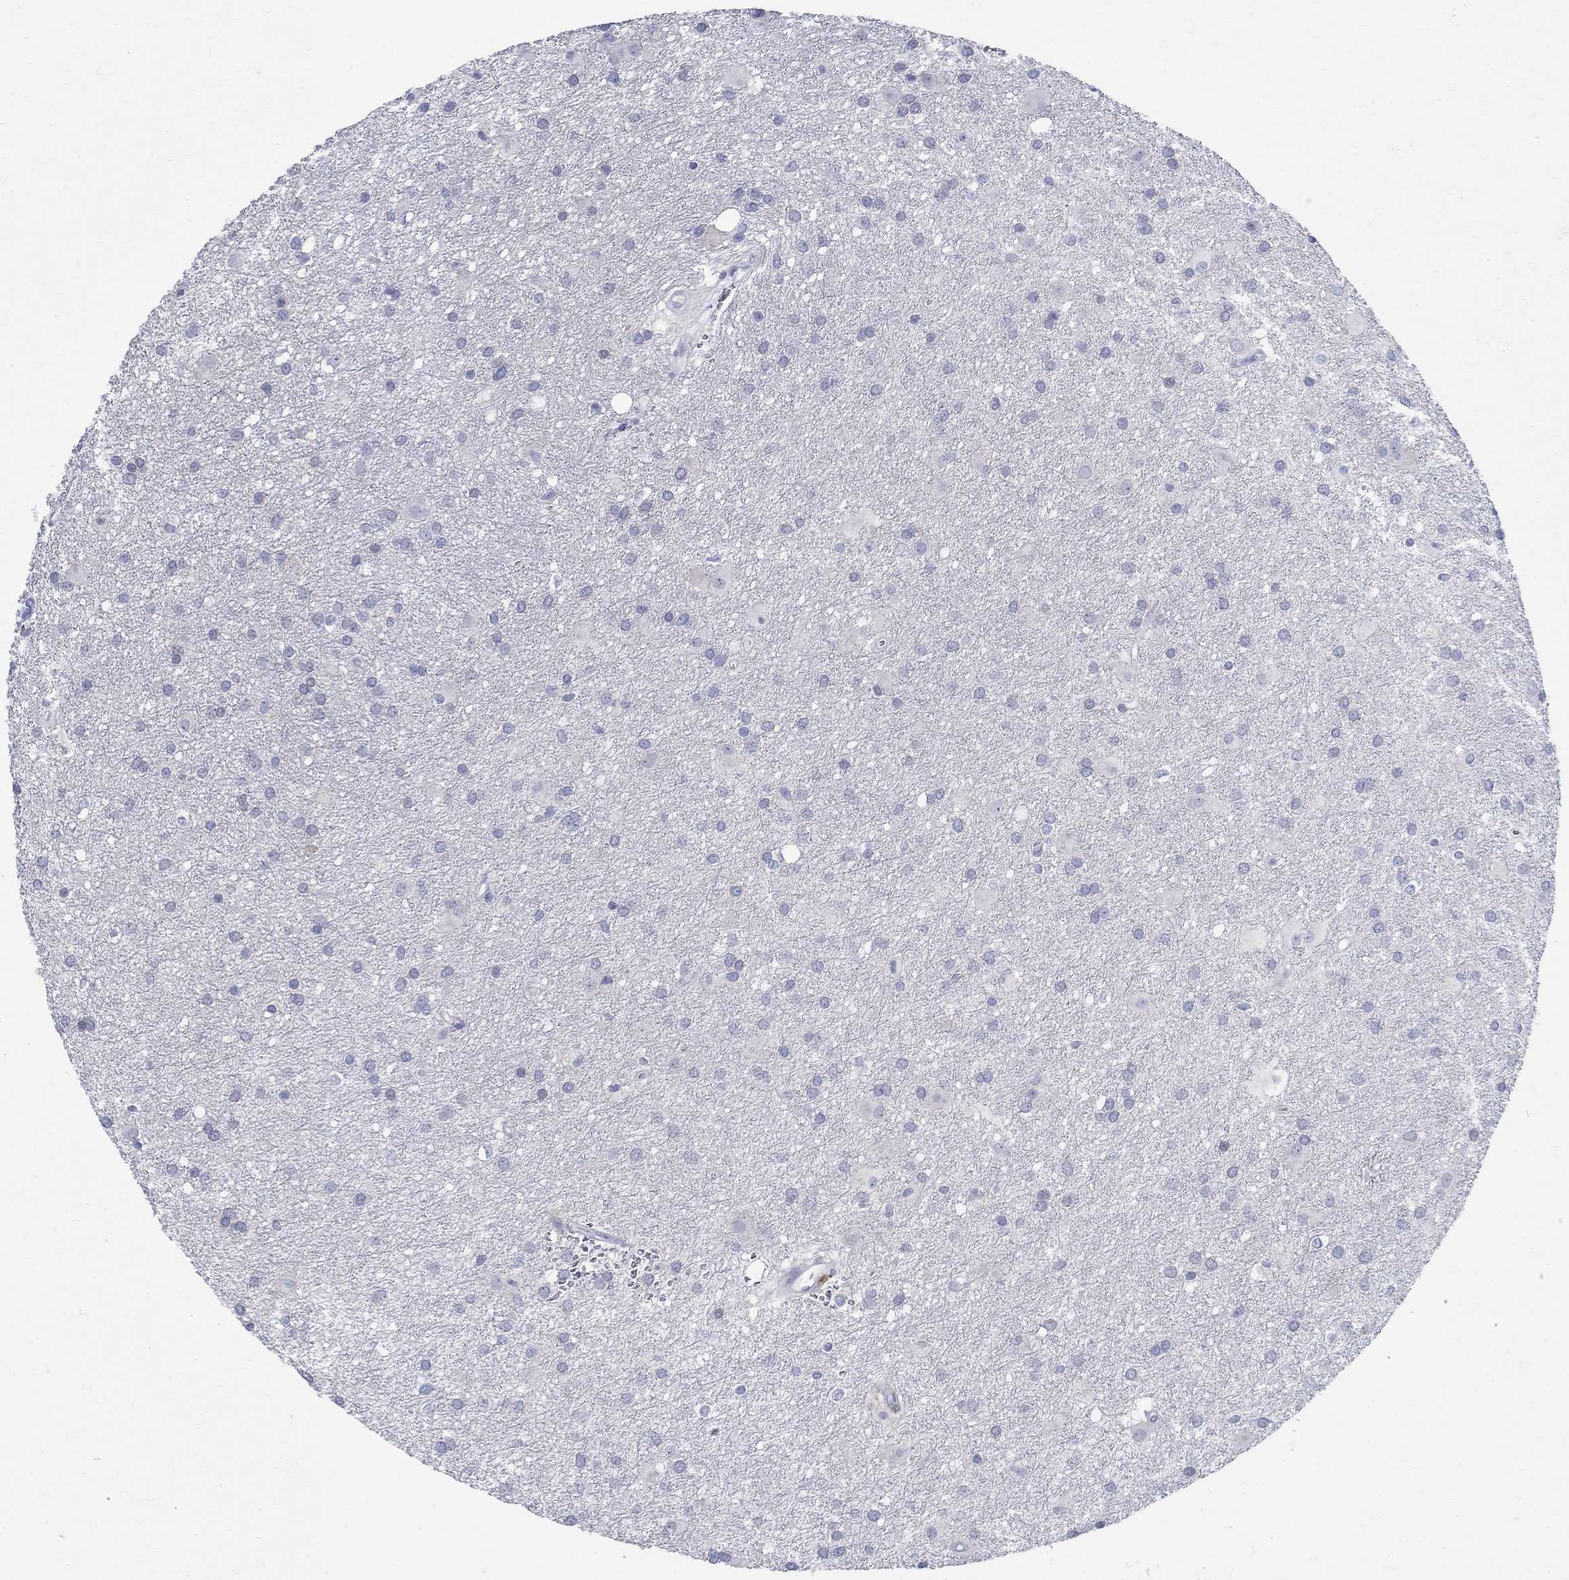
{"staining": {"intensity": "negative", "quantity": "none", "location": "none"}, "tissue": "glioma", "cell_type": "Tumor cells", "image_type": "cancer", "snomed": [{"axis": "morphology", "description": "Glioma, malignant, Low grade"}, {"axis": "topography", "description": "Brain"}], "caption": "The histopathology image displays no staining of tumor cells in low-grade glioma (malignant).", "gene": "CRYGD", "patient": {"sex": "male", "age": 58}}